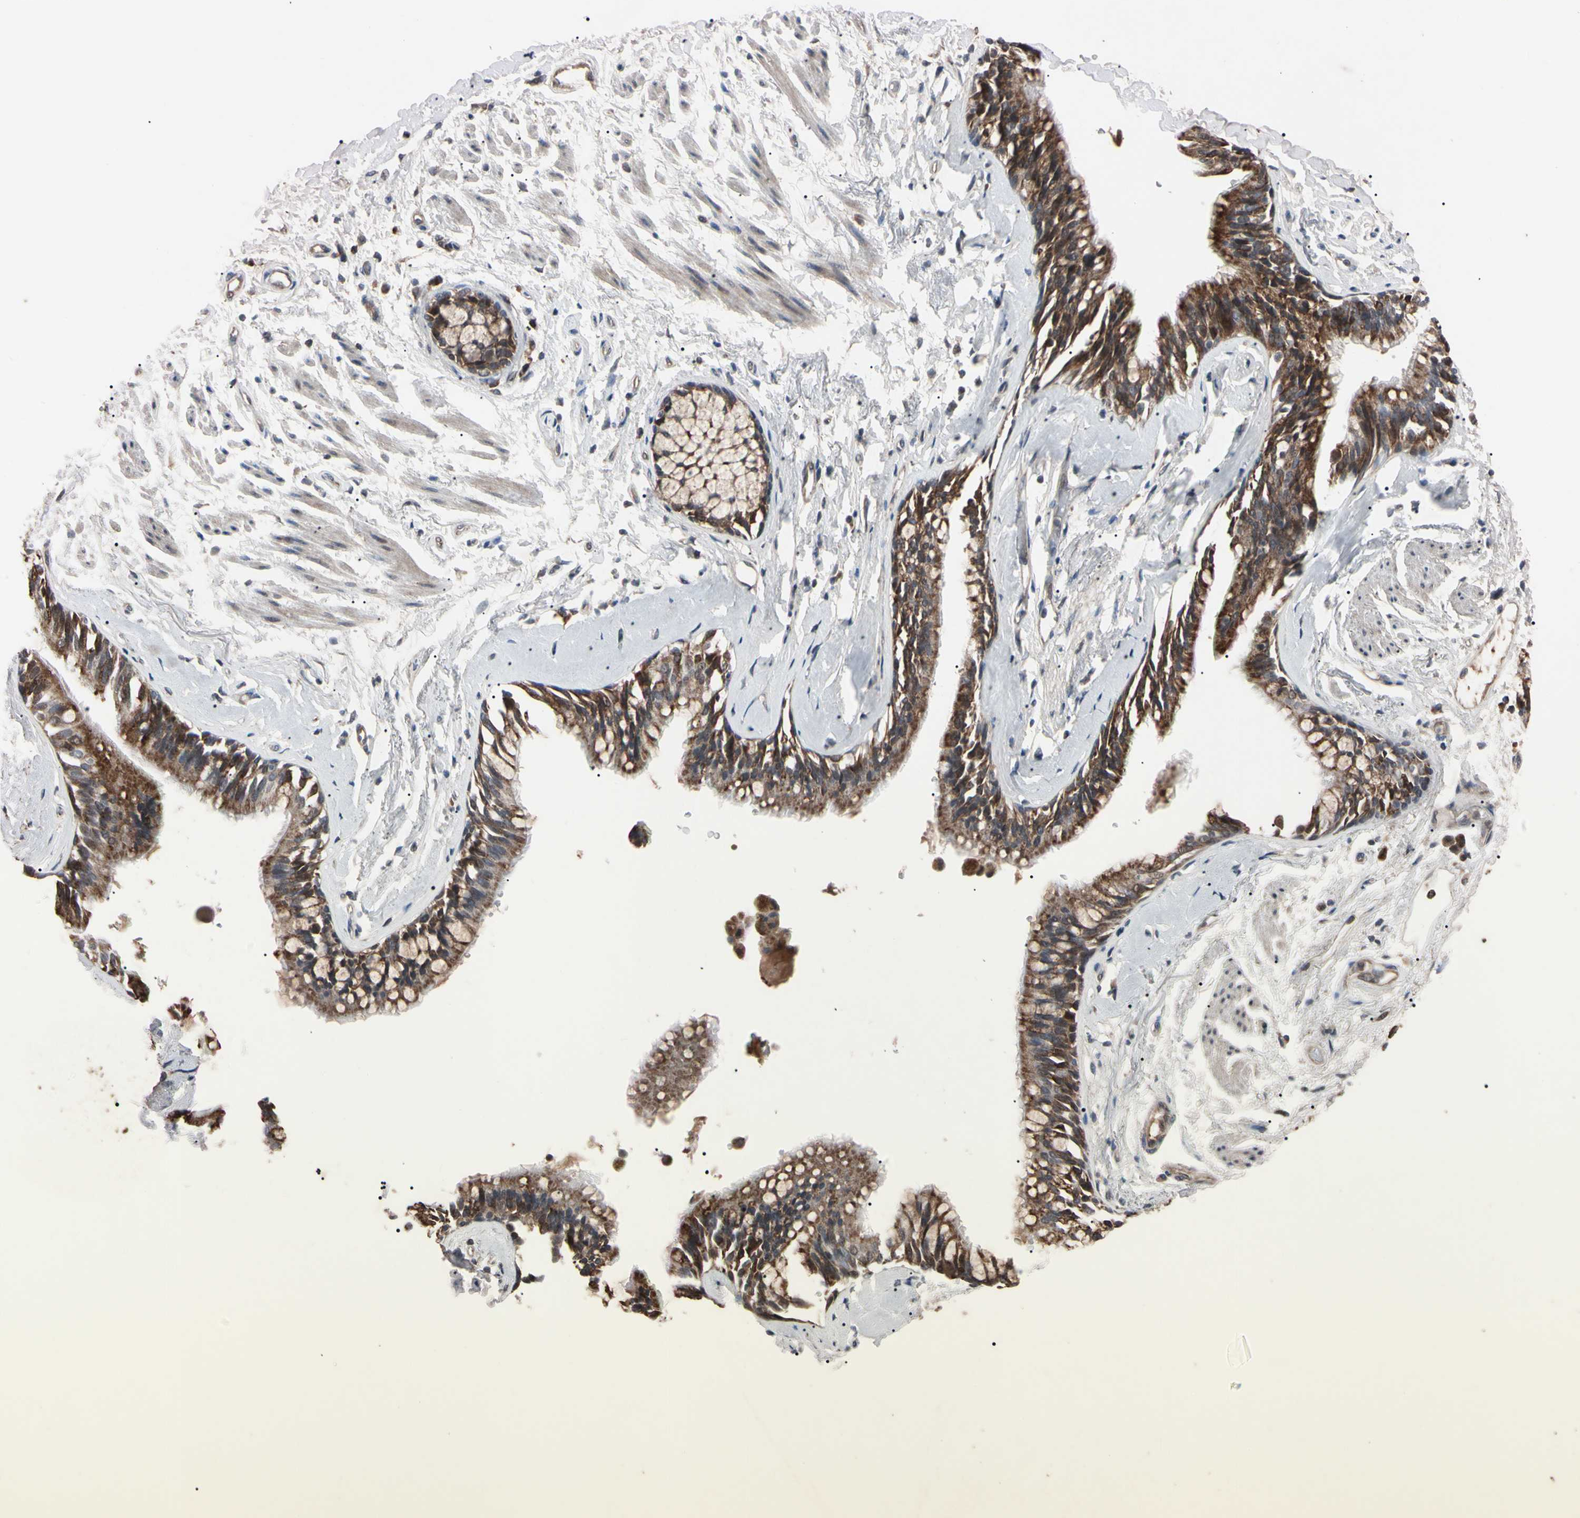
{"staining": {"intensity": "moderate", "quantity": "<25%", "location": "cytoplasmic/membranous"}, "tissue": "adipose tissue", "cell_type": "Adipocytes", "image_type": "normal", "snomed": [{"axis": "morphology", "description": "Normal tissue, NOS"}, {"axis": "topography", "description": "Cartilage tissue"}, {"axis": "topography", "description": "Bronchus"}], "caption": "Adipose tissue stained for a protein (brown) displays moderate cytoplasmic/membranous positive expression in approximately <25% of adipocytes.", "gene": "TNFRSF1A", "patient": {"sex": "female", "age": 73}}